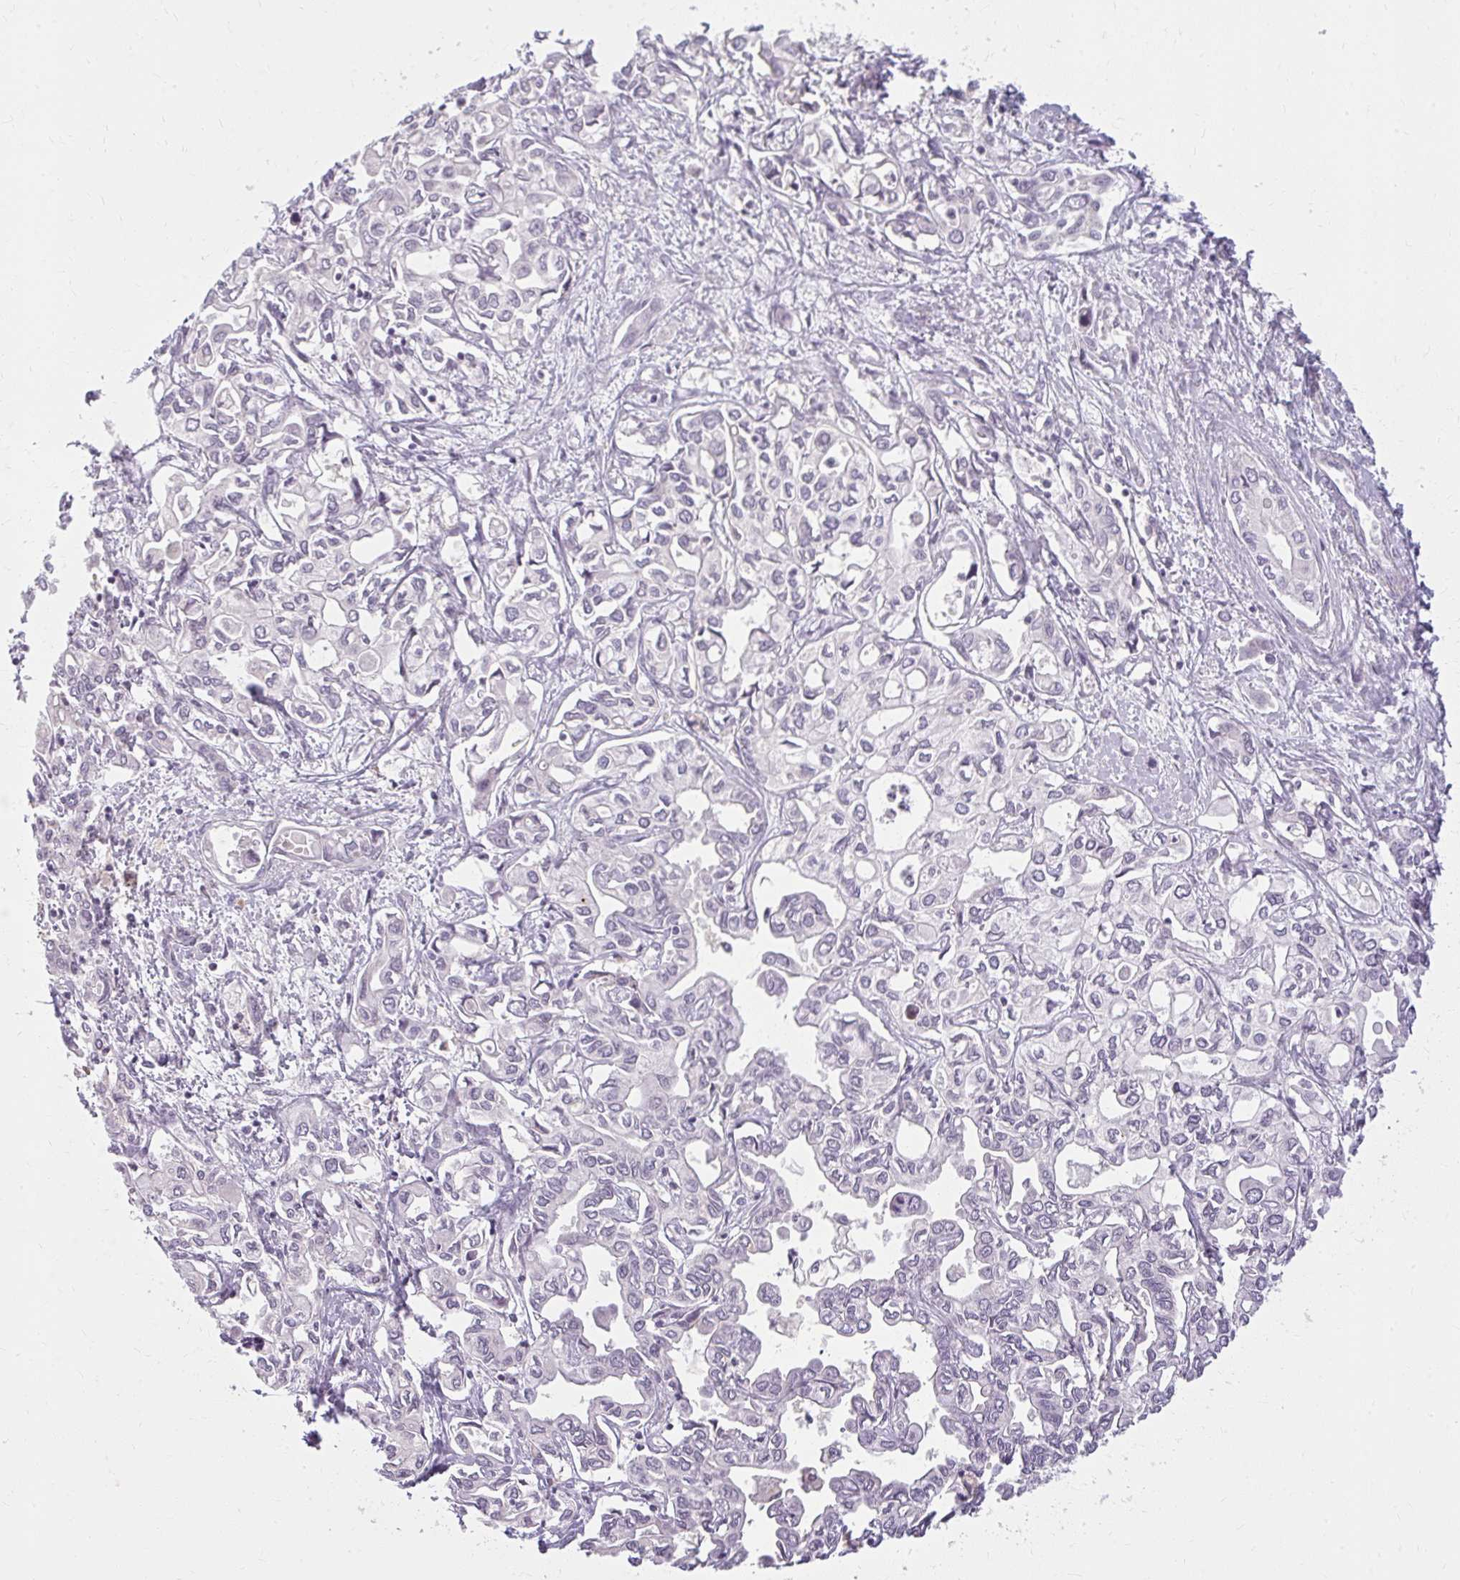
{"staining": {"intensity": "negative", "quantity": "none", "location": "none"}, "tissue": "liver cancer", "cell_type": "Tumor cells", "image_type": "cancer", "snomed": [{"axis": "morphology", "description": "Cholangiocarcinoma"}, {"axis": "topography", "description": "Liver"}], "caption": "IHC of human liver cancer shows no staining in tumor cells. (DAB immunohistochemistry, high magnification).", "gene": "ZFYVE26", "patient": {"sex": "female", "age": 64}}